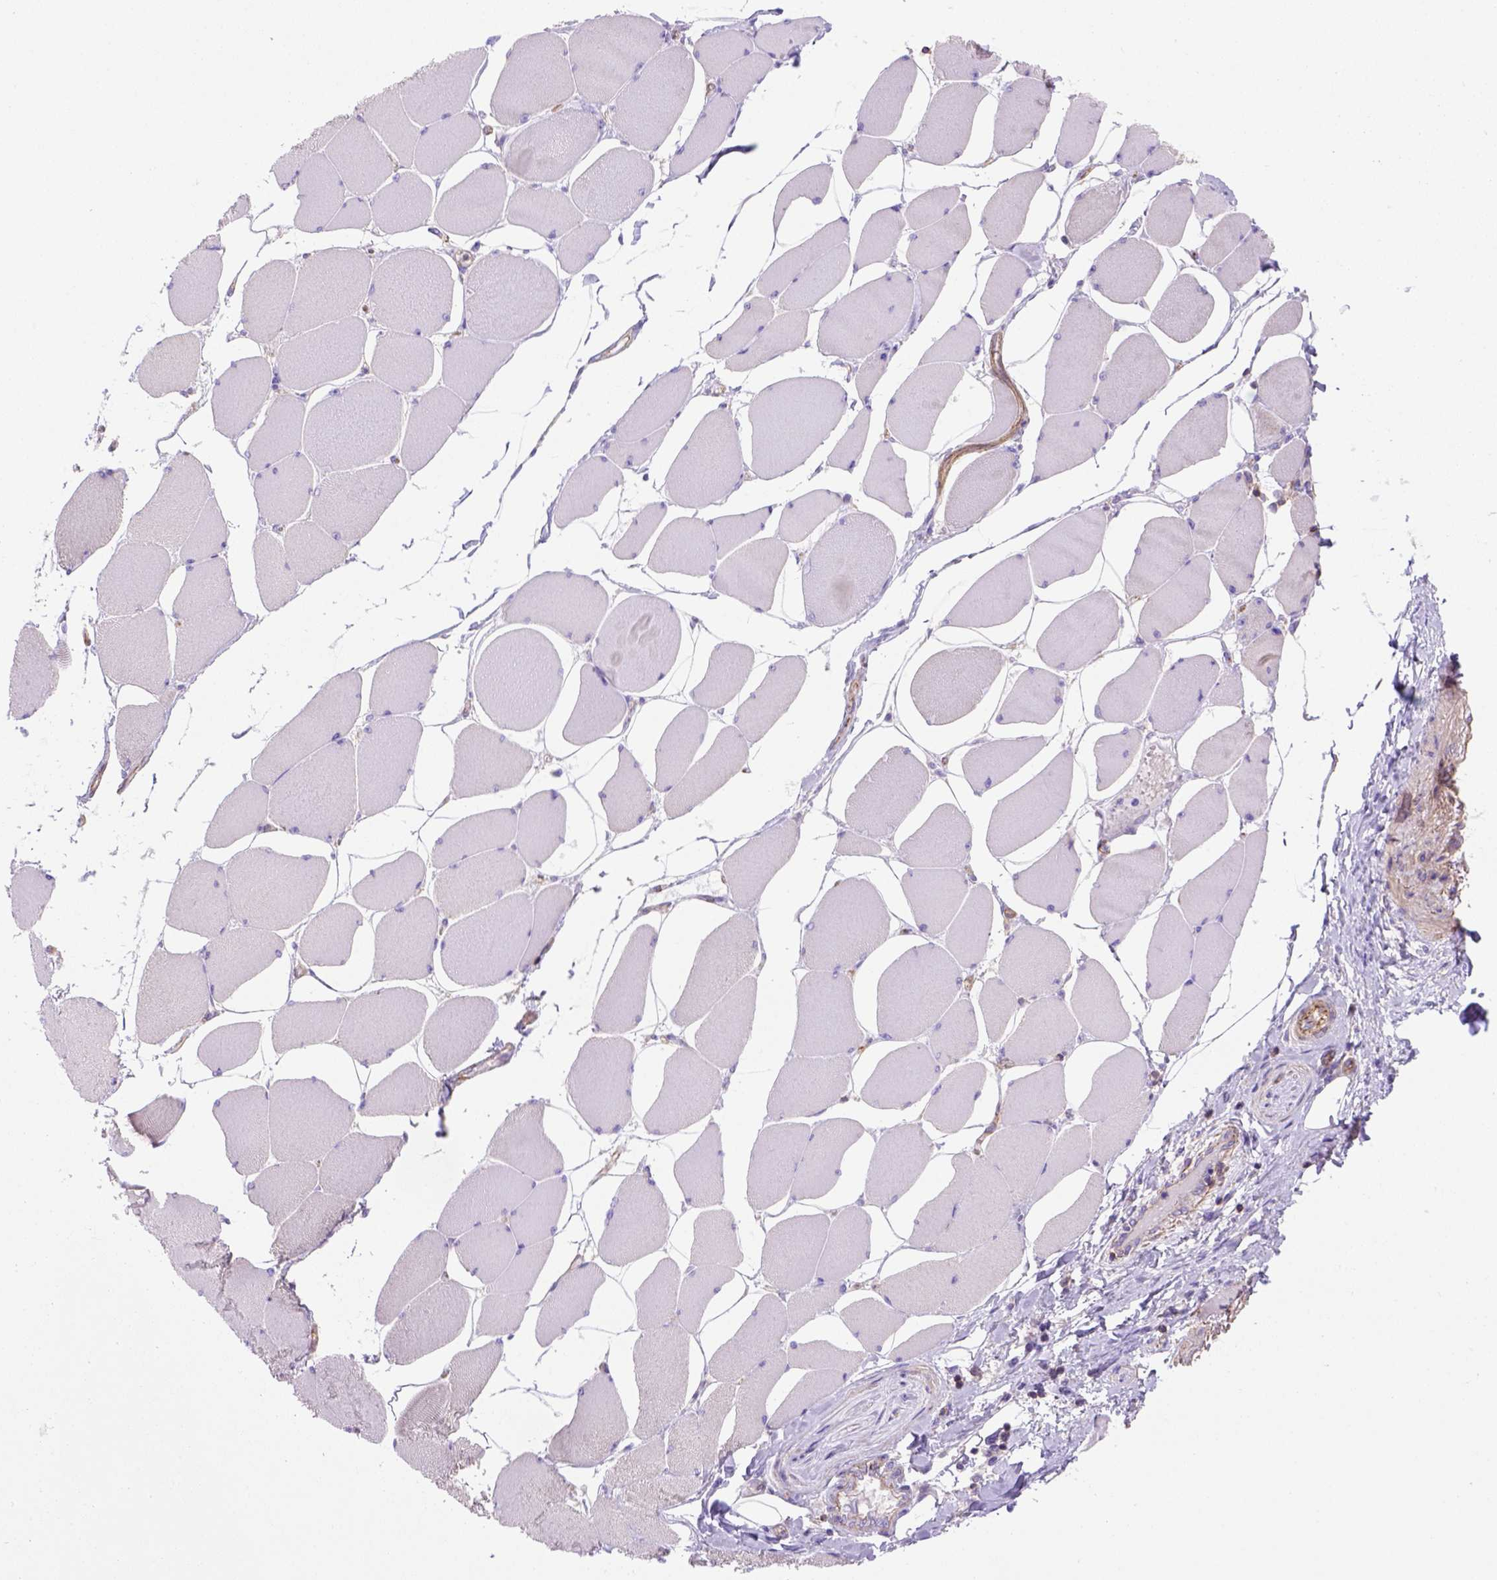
{"staining": {"intensity": "negative", "quantity": "none", "location": "none"}, "tissue": "skeletal muscle", "cell_type": "Myocytes", "image_type": "normal", "snomed": [{"axis": "morphology", "description": "Normal tissue, NOS"}, {"axis": "topography", "description": "Skeletal muscle"}], "caption": "High magnification brightfield microscopy of benign skeletal muscle stained with DAB (3,3'-diaminobenzidine) (brown) and counterstained with hematoxylin (blue): myocytes show no significant expression.", "gene": "PEX12", "patient": {"sex": "female", "age": 75}}